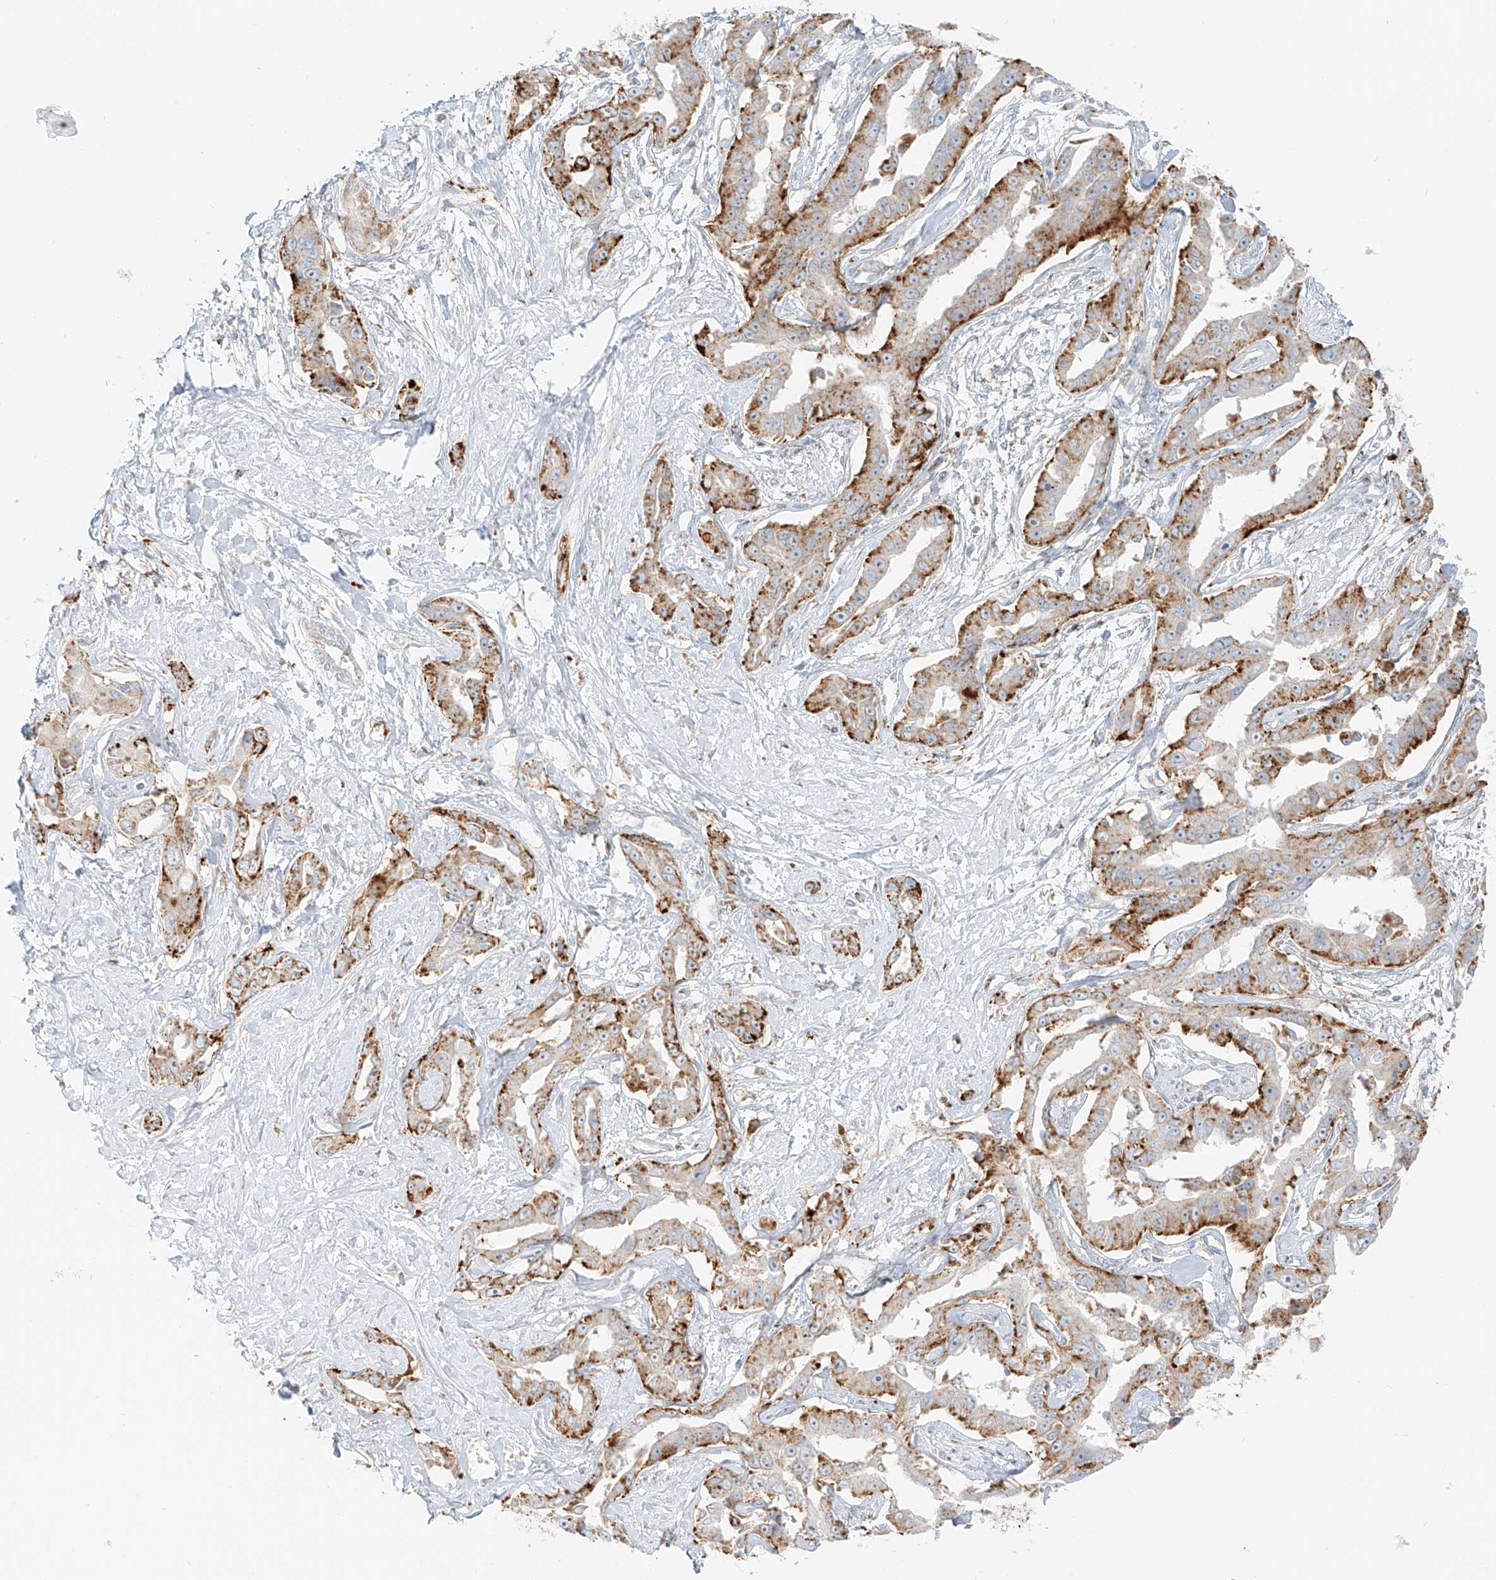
{"staining": {"intensity": "moderate", "quantity": ">75%", "location": "cytoplasmic/membranous"}, "tissue": "liver cancer", "cell_type": "Tumor cells", "image_type": "cancer", "snomed": [{"axis": "morphology", "description": "Cholangiocarcinoma"}, {"axis": "topography", "description": "Liver"}], "caption": "Brown immunohistochemical staining in human liver cholangiocarcinoma shows moderate cytoplasmic/membranous staining in approximately >75% of tumor cells.", "gene": "SLC35F6", "patient": {"sex": "male", "age": 59}}